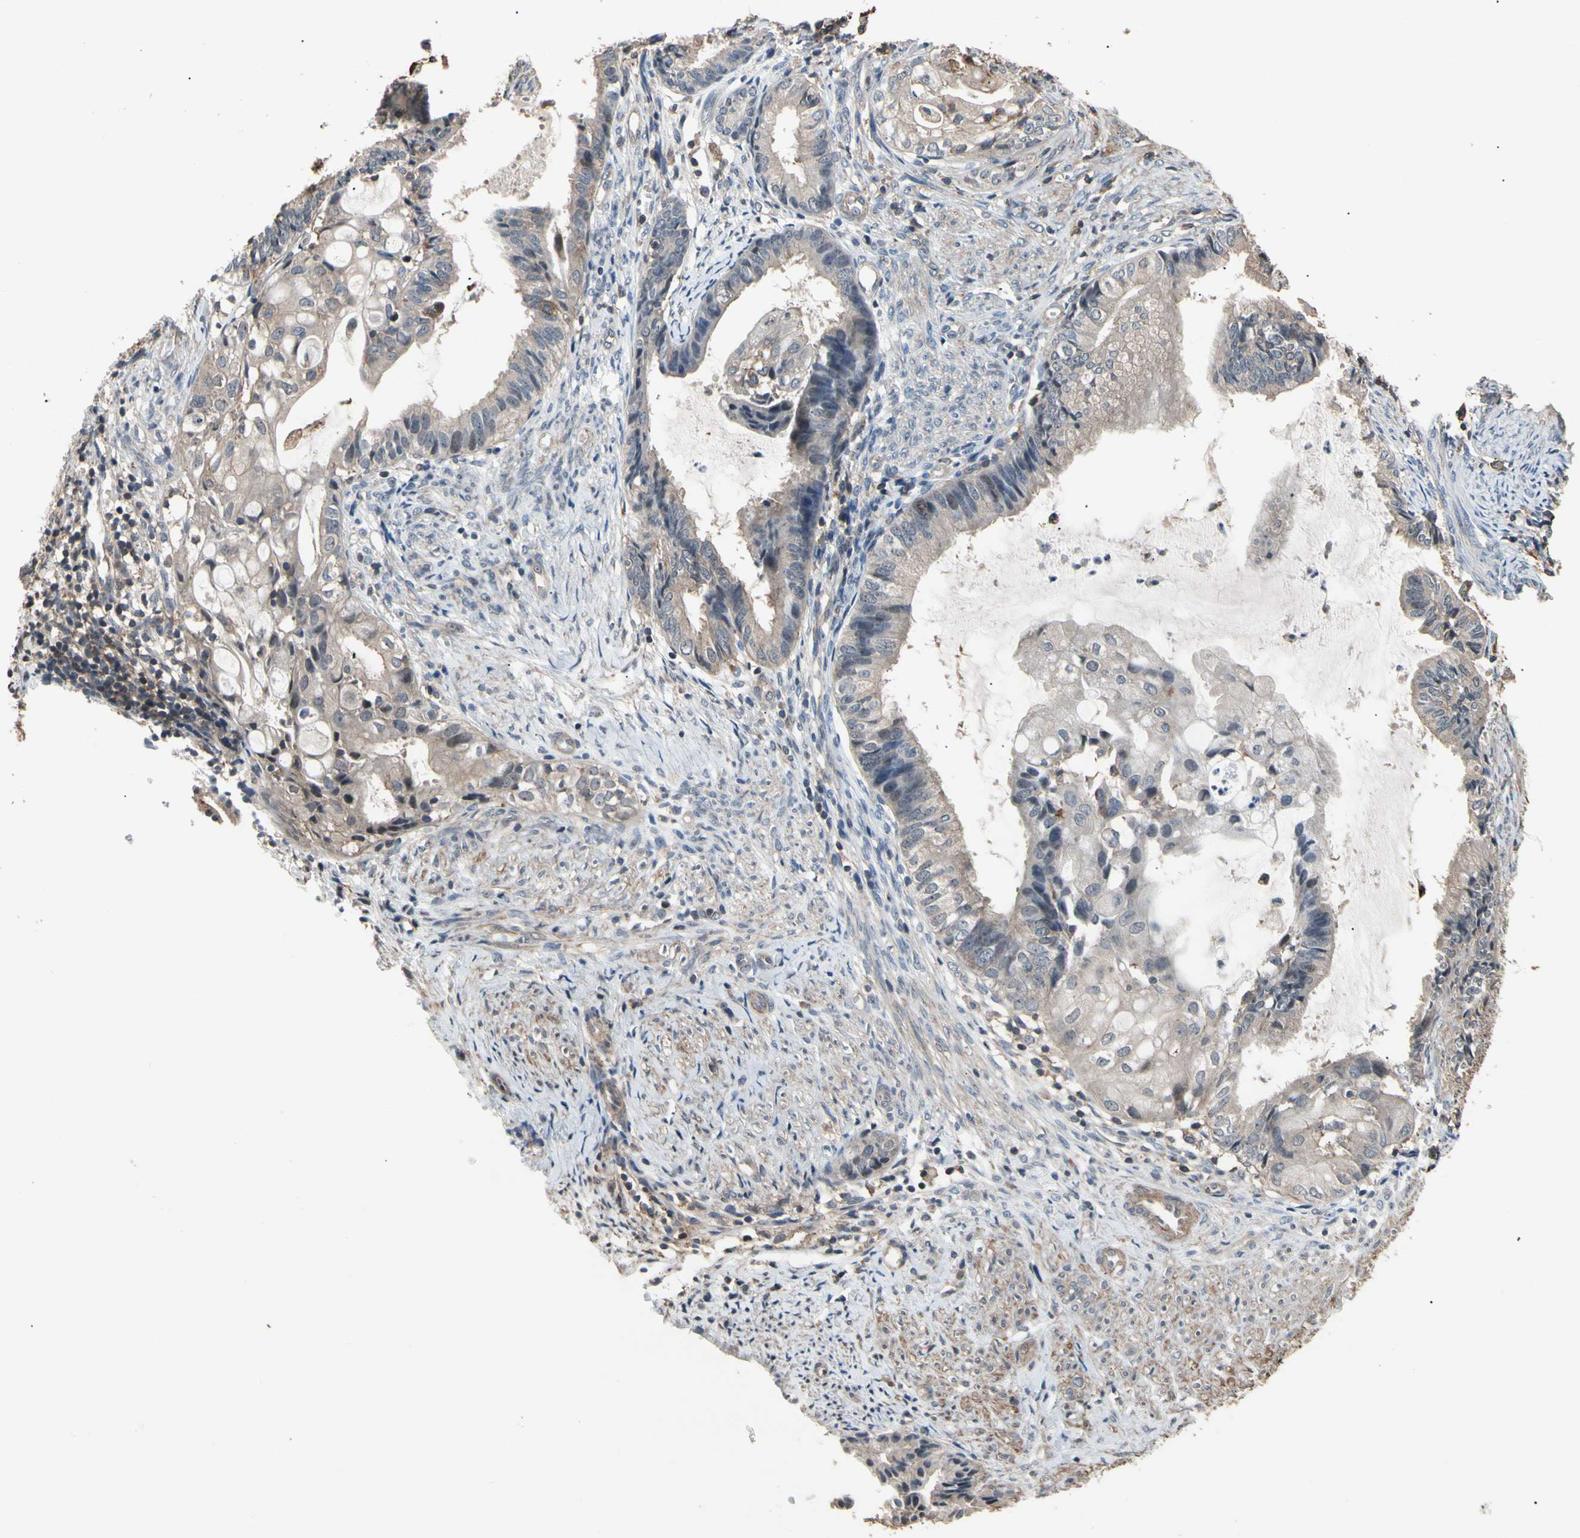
{"staining": {"intensity": "weak", "quantity": "25%-75%", "location": "cytoplasmic/membranous"}, "tissue": "endometrial cancer", "cell_type": "Tumor cells", "image_type": "cancer", "snomed": [{"axis": "morphology", "description": "Adenocarcinoma, NOS"}, {"axis": "topography", "description": "Endometrium"}], "caption": "Protein staining reveals weak cytoplasmic/membranous positivity in about 25%-75% of tumor cells in endometrial adenocarcinoma. (DAB = brown stain, brightfield microscopy at high magnification).", "gene": "MAPK13", "patient": {"sex": "female", "age": 86}}